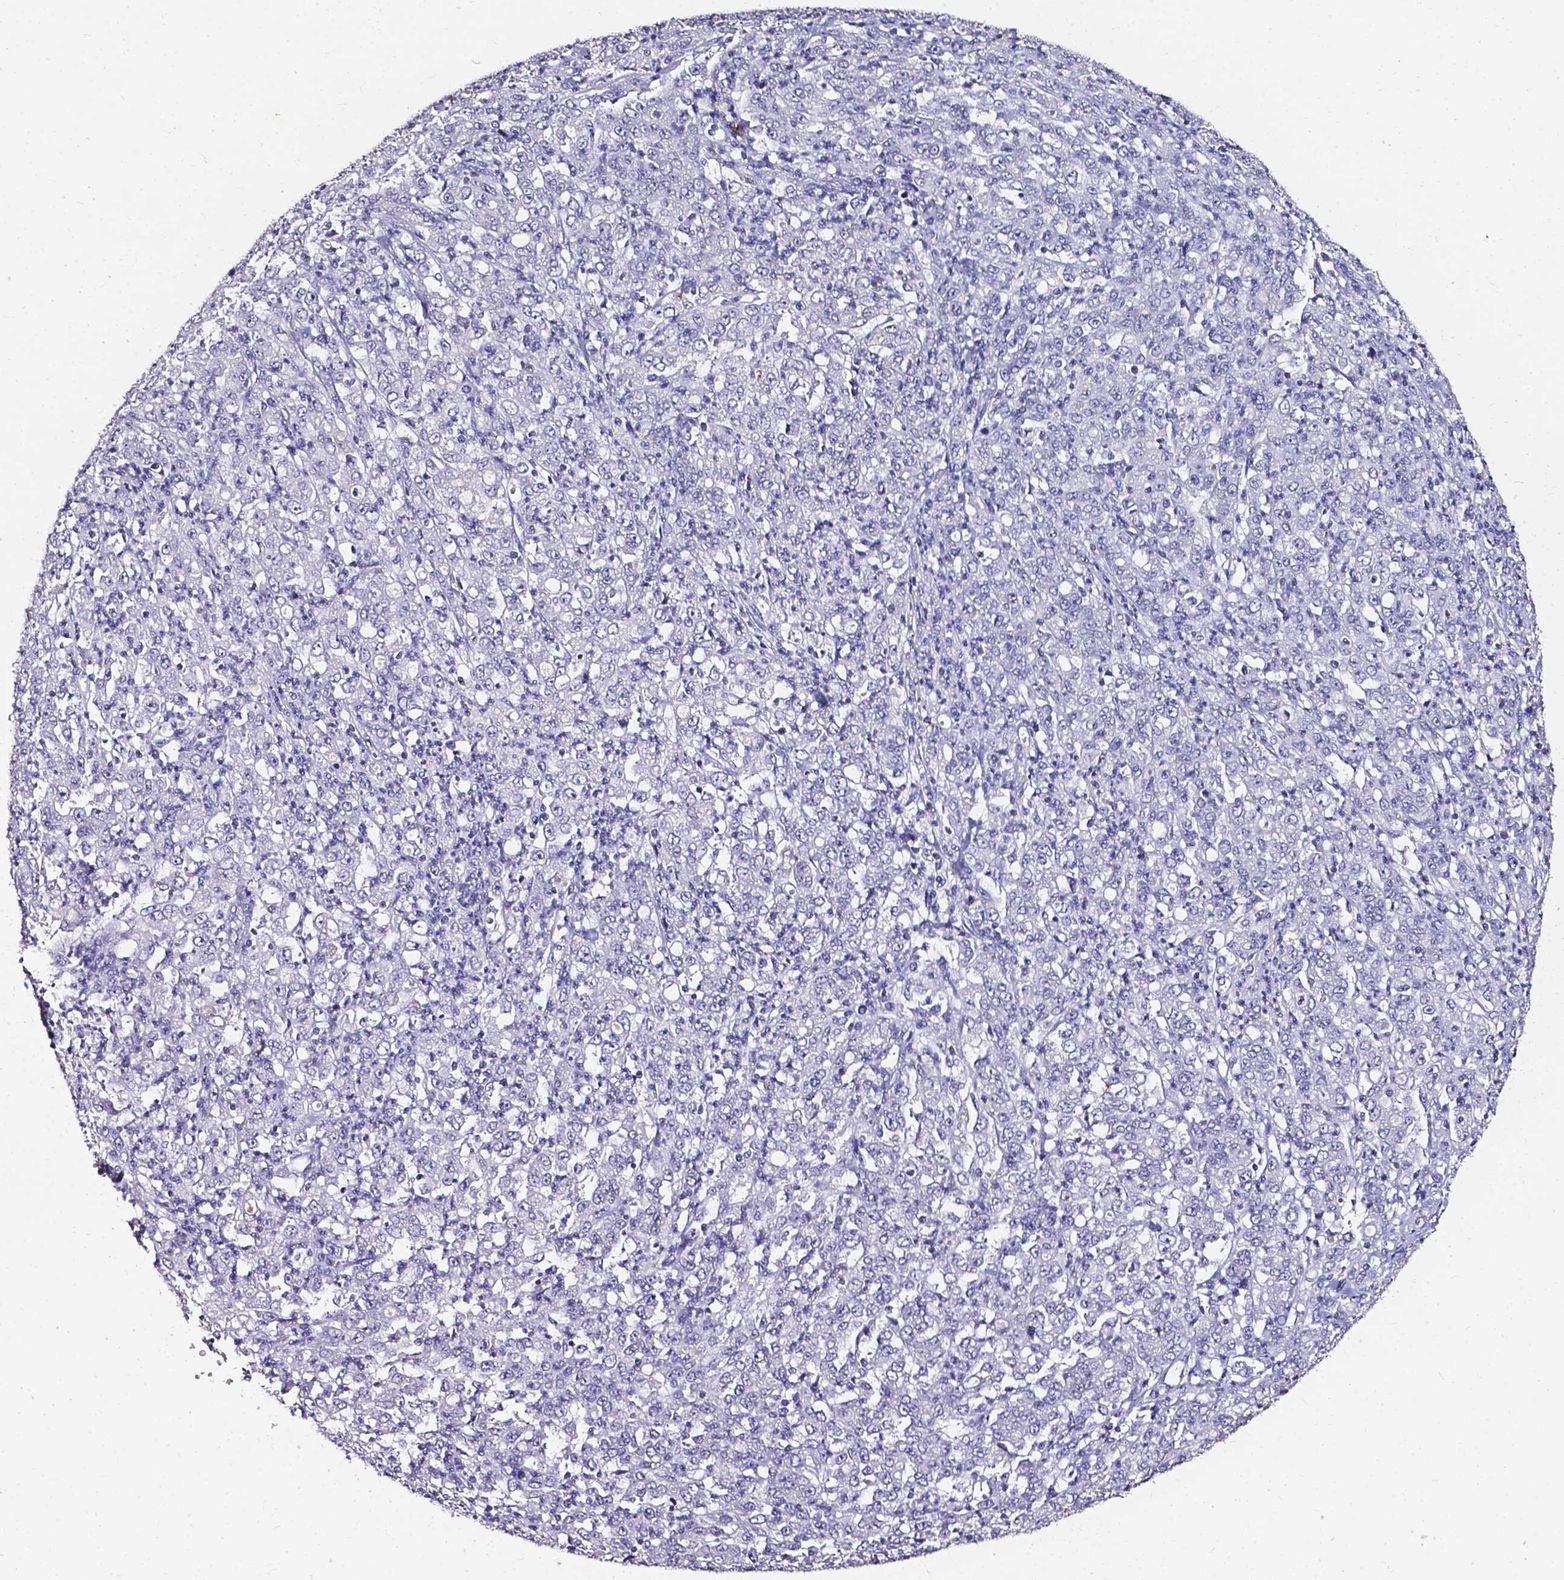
{"staining": {"intensity": "negative", "quantity": "none", "location": "none"}, "tissue": "stomach cancer", "cell_type": "Tumor cells", "image_type": "cancer", "snomed": [{"axis": "morphology", "description": "Adenocarcinoma, NOS"}, {"axis": "topography", "description": "Stomach, lower"}], "caption": "High magnification brightfield microscopy of stomach adenocarcinoma stained with DAB (brown) and counterstained with hematoxylin (blue): tumor cells show no significant expression.", "gene": "AKR1B10", "patient": {"sex": "female", "age": 71}}